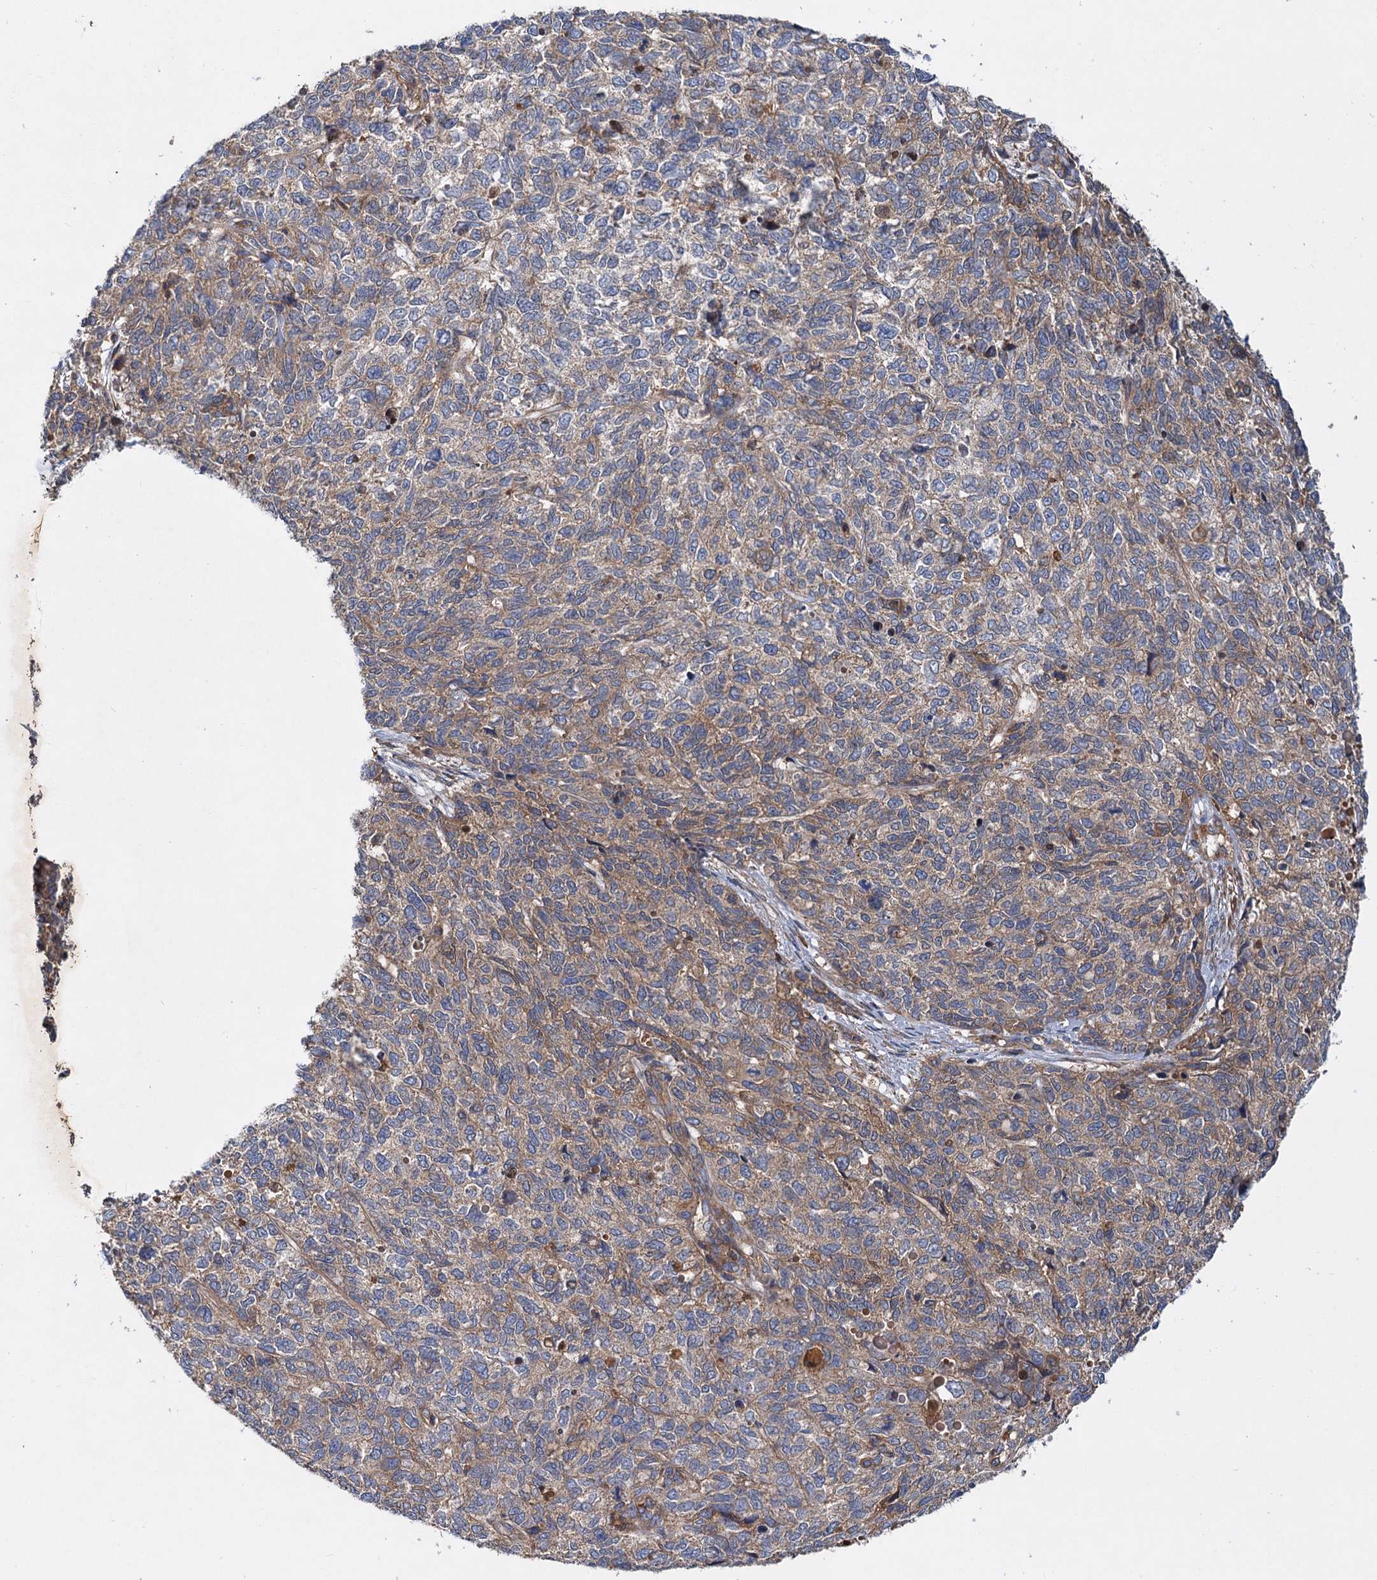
{"staining": {"intensity": "moderate", "quantity": "25%-75%", "location": "cytoplasmic/membranous"}, "tissue": "cervical cancer", "cell_type": "Tumor cells", "image_type": "cancer", "snomed": [{"axis": "morphology", "description": "Squamous cell carcinoma, NOS"}, {"axis": "topography", "description": "Cervix"}], "caption": "High-magnification brightfield microscopy of cervical squamous cell carcinoma stained with DAB (3,3'-diaminobenzidine) (brown) and counterstained with hematoxylin (blue). tumor cells exhibit moderate cytoplasmic/membranous staining is seen in about25%-75% of cells.", "gene": "ALKBH7", "patient": {"sex": "female", "age": 63}}